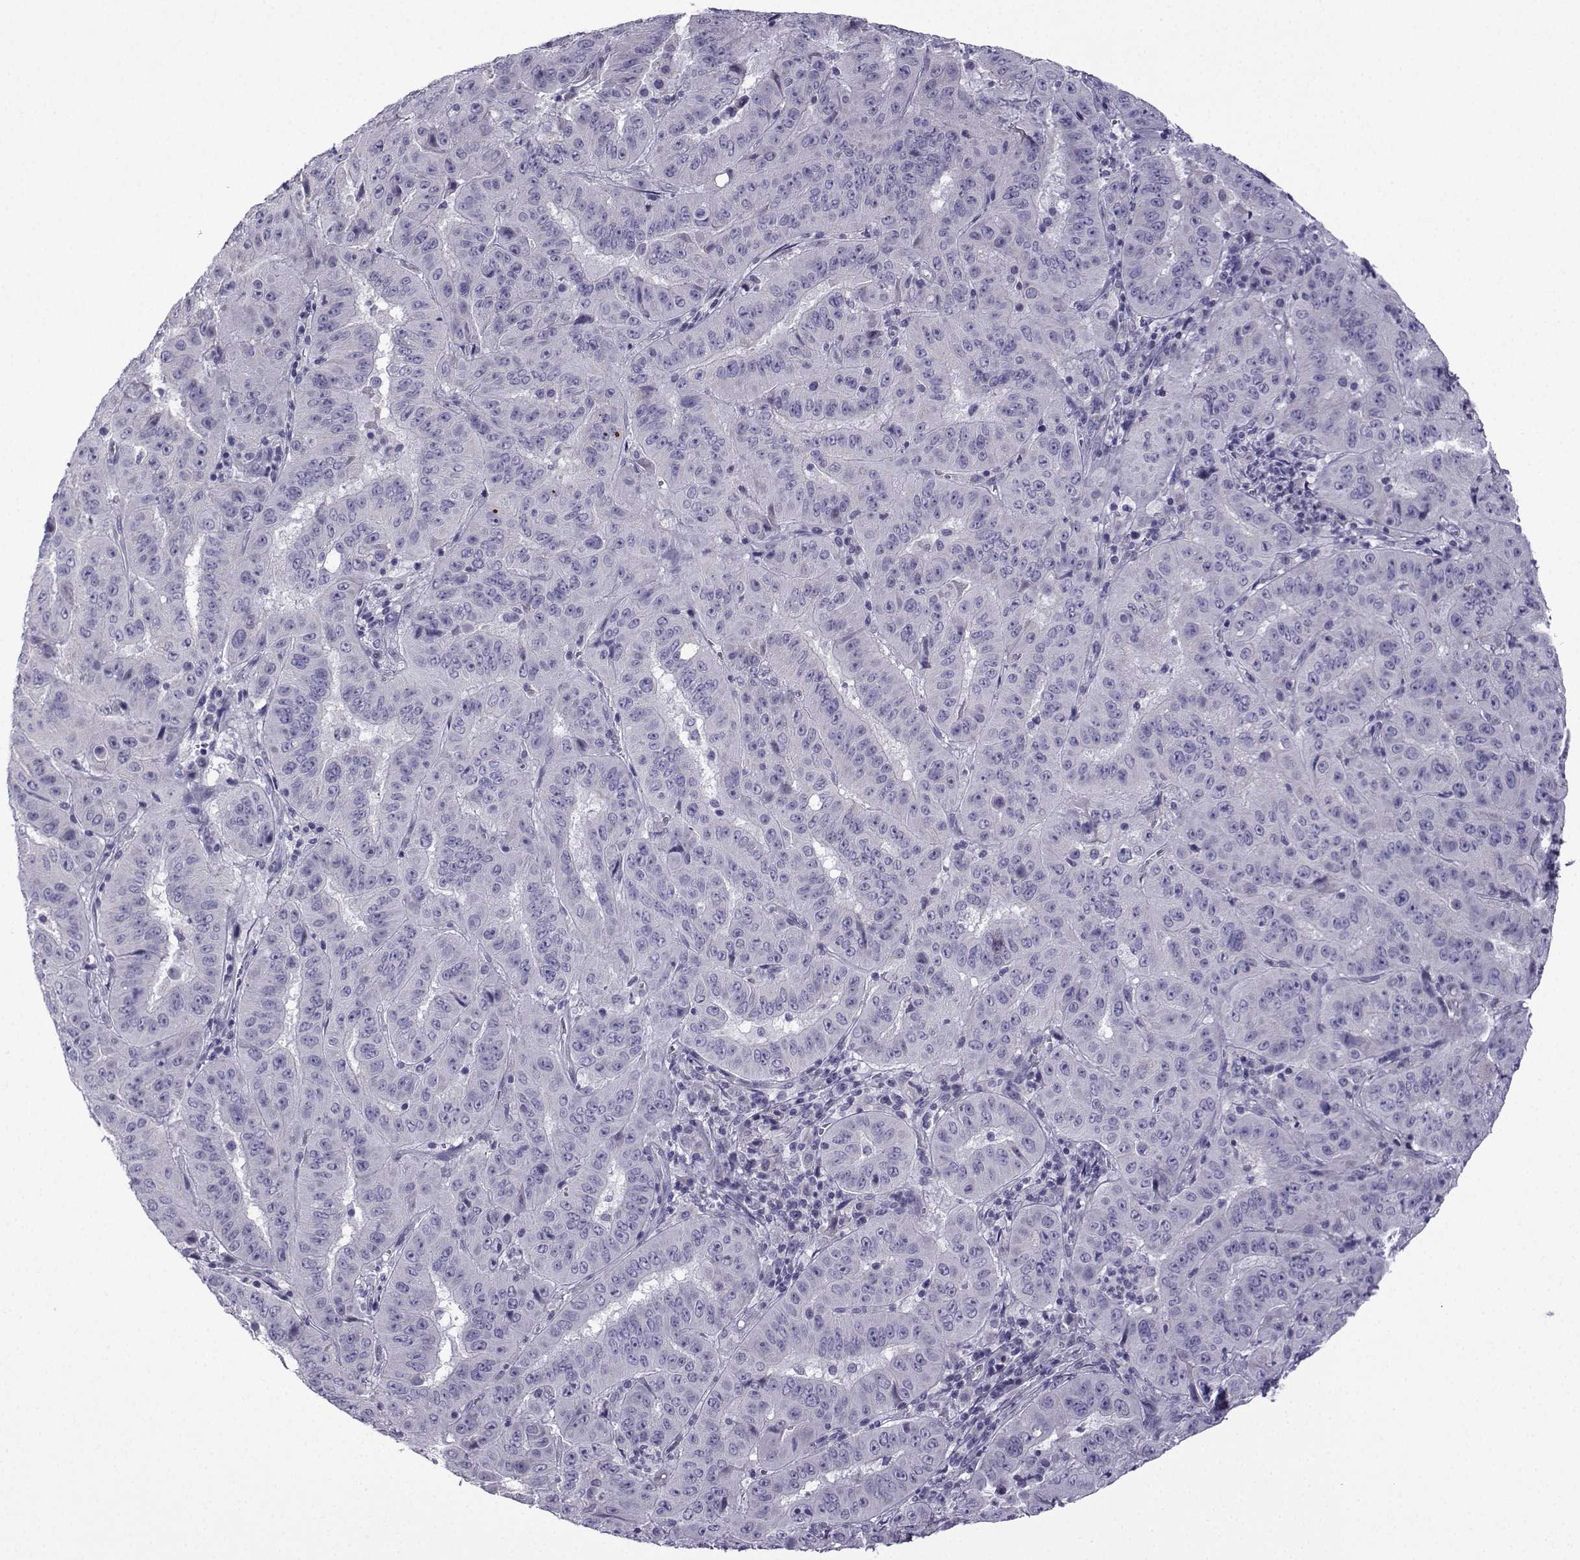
{"staining": {"intensity": "negative", "quantity": "none", "location": "none"}, "tissue": "pancreatic cancer", "cell_type": "Tumor cells", "image_type": "cancer", "snomed": [{"axis": "morphology", "description": "Adenocarcinoma, NOS"}, {"axis": "topography", "description": "Pancreas"}], "caption": "Immunohistochemistry micrograph of human adenocarcinoma (pancreatic) stained for a protein (brown), which exhibits no positivity in tumor cells.", "gene": "SPACA7", "patient": {"sex": "male", "age": 63}}